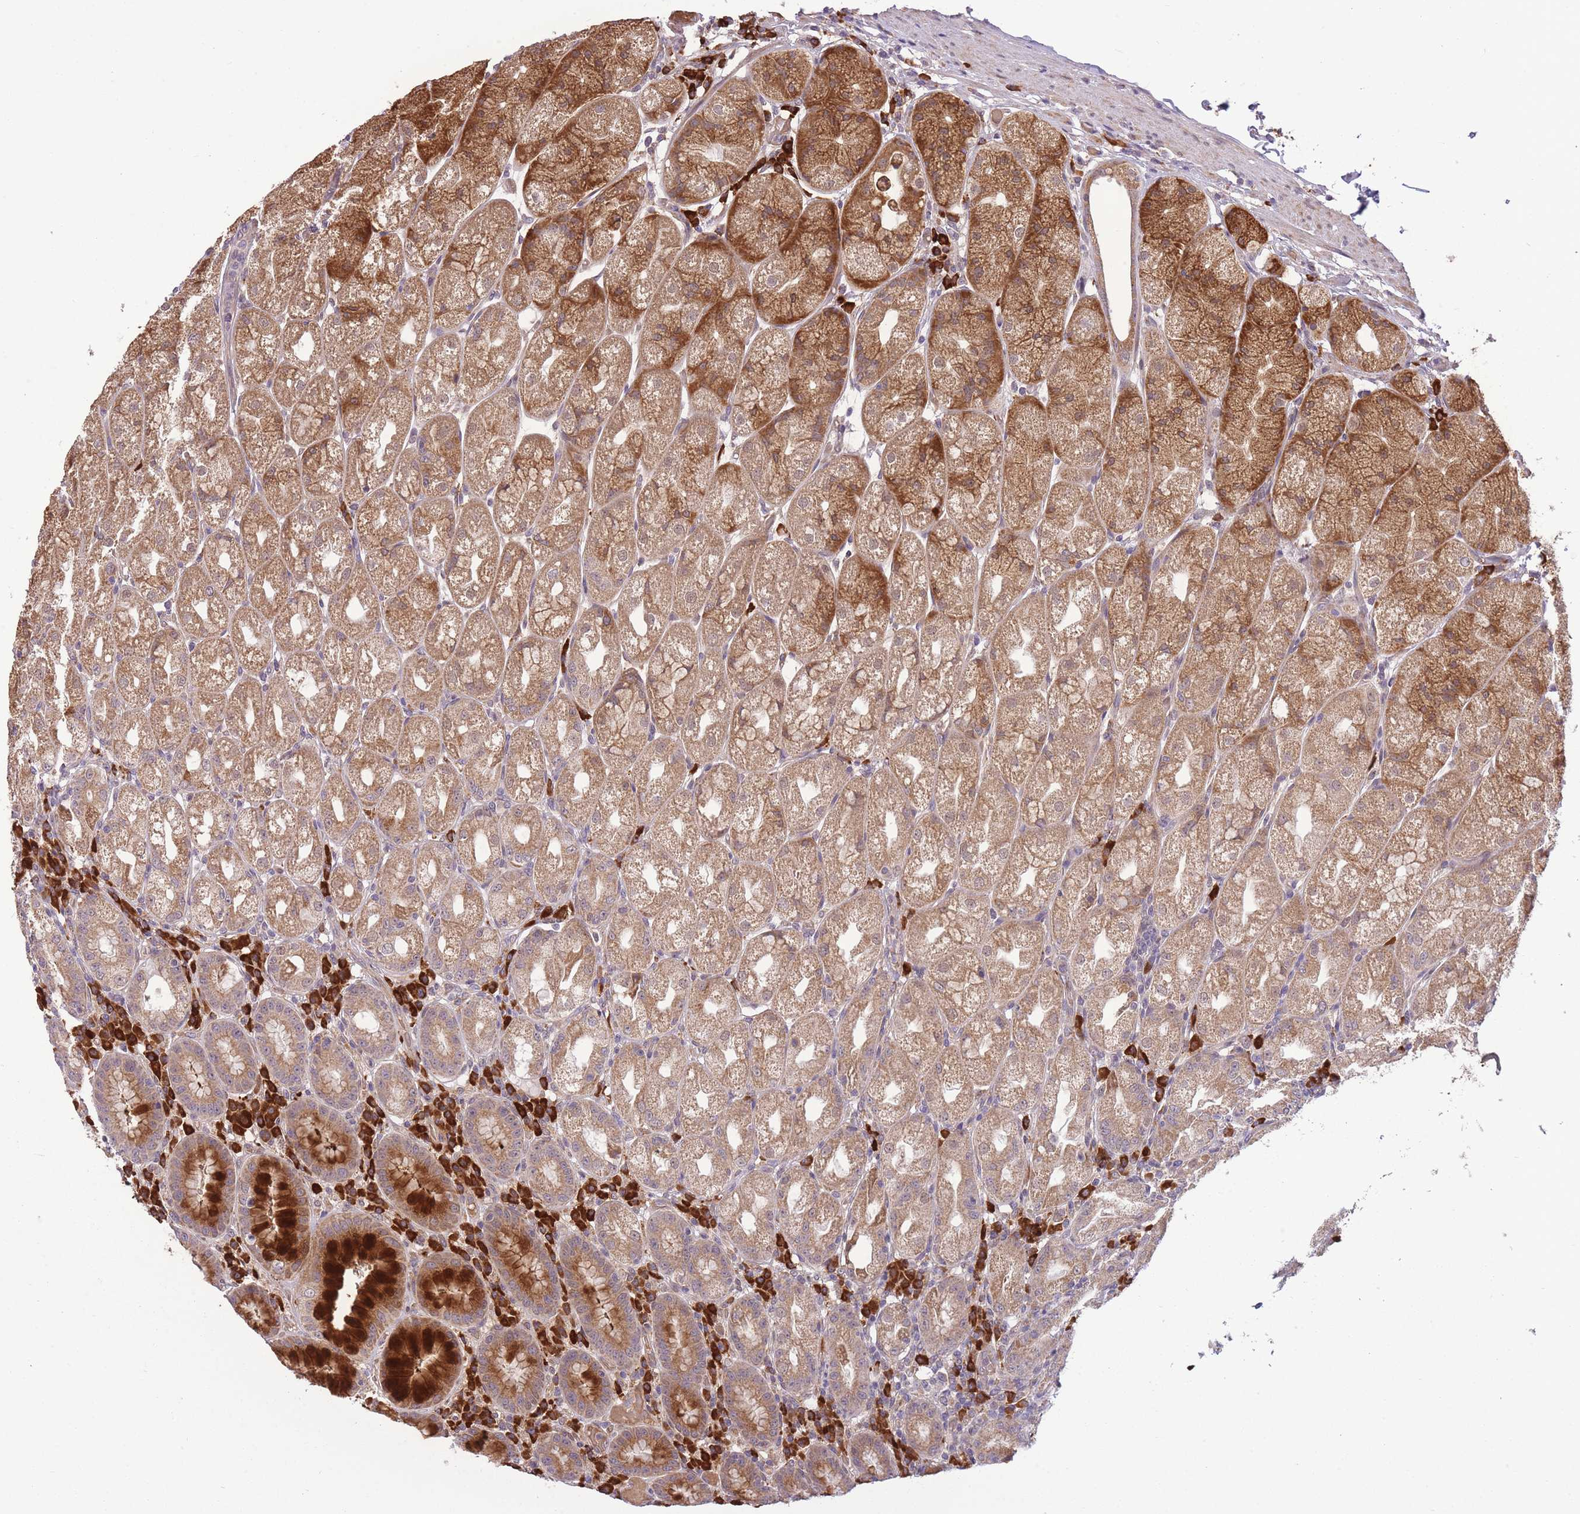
{"staining": {"intensity": "strong", "quantity": "25%-75%", "location": "cytoplasmic/membranous"}, "tissue": "stomach", "cell_type": "Glandular cells", "image_type": "normal", "snomed": [{"axis": "morphology", "description": "Normal tissue, NOS"}, {"axis": "topography", "description": "Stomach, upper"}], "caption": "A brown stain labels strong cytoplasmic/membranous staining of a protein in glandular cells of normal stomach.", "gene": "POLR3F", "patient": {"sex": "male", "age": 52}}